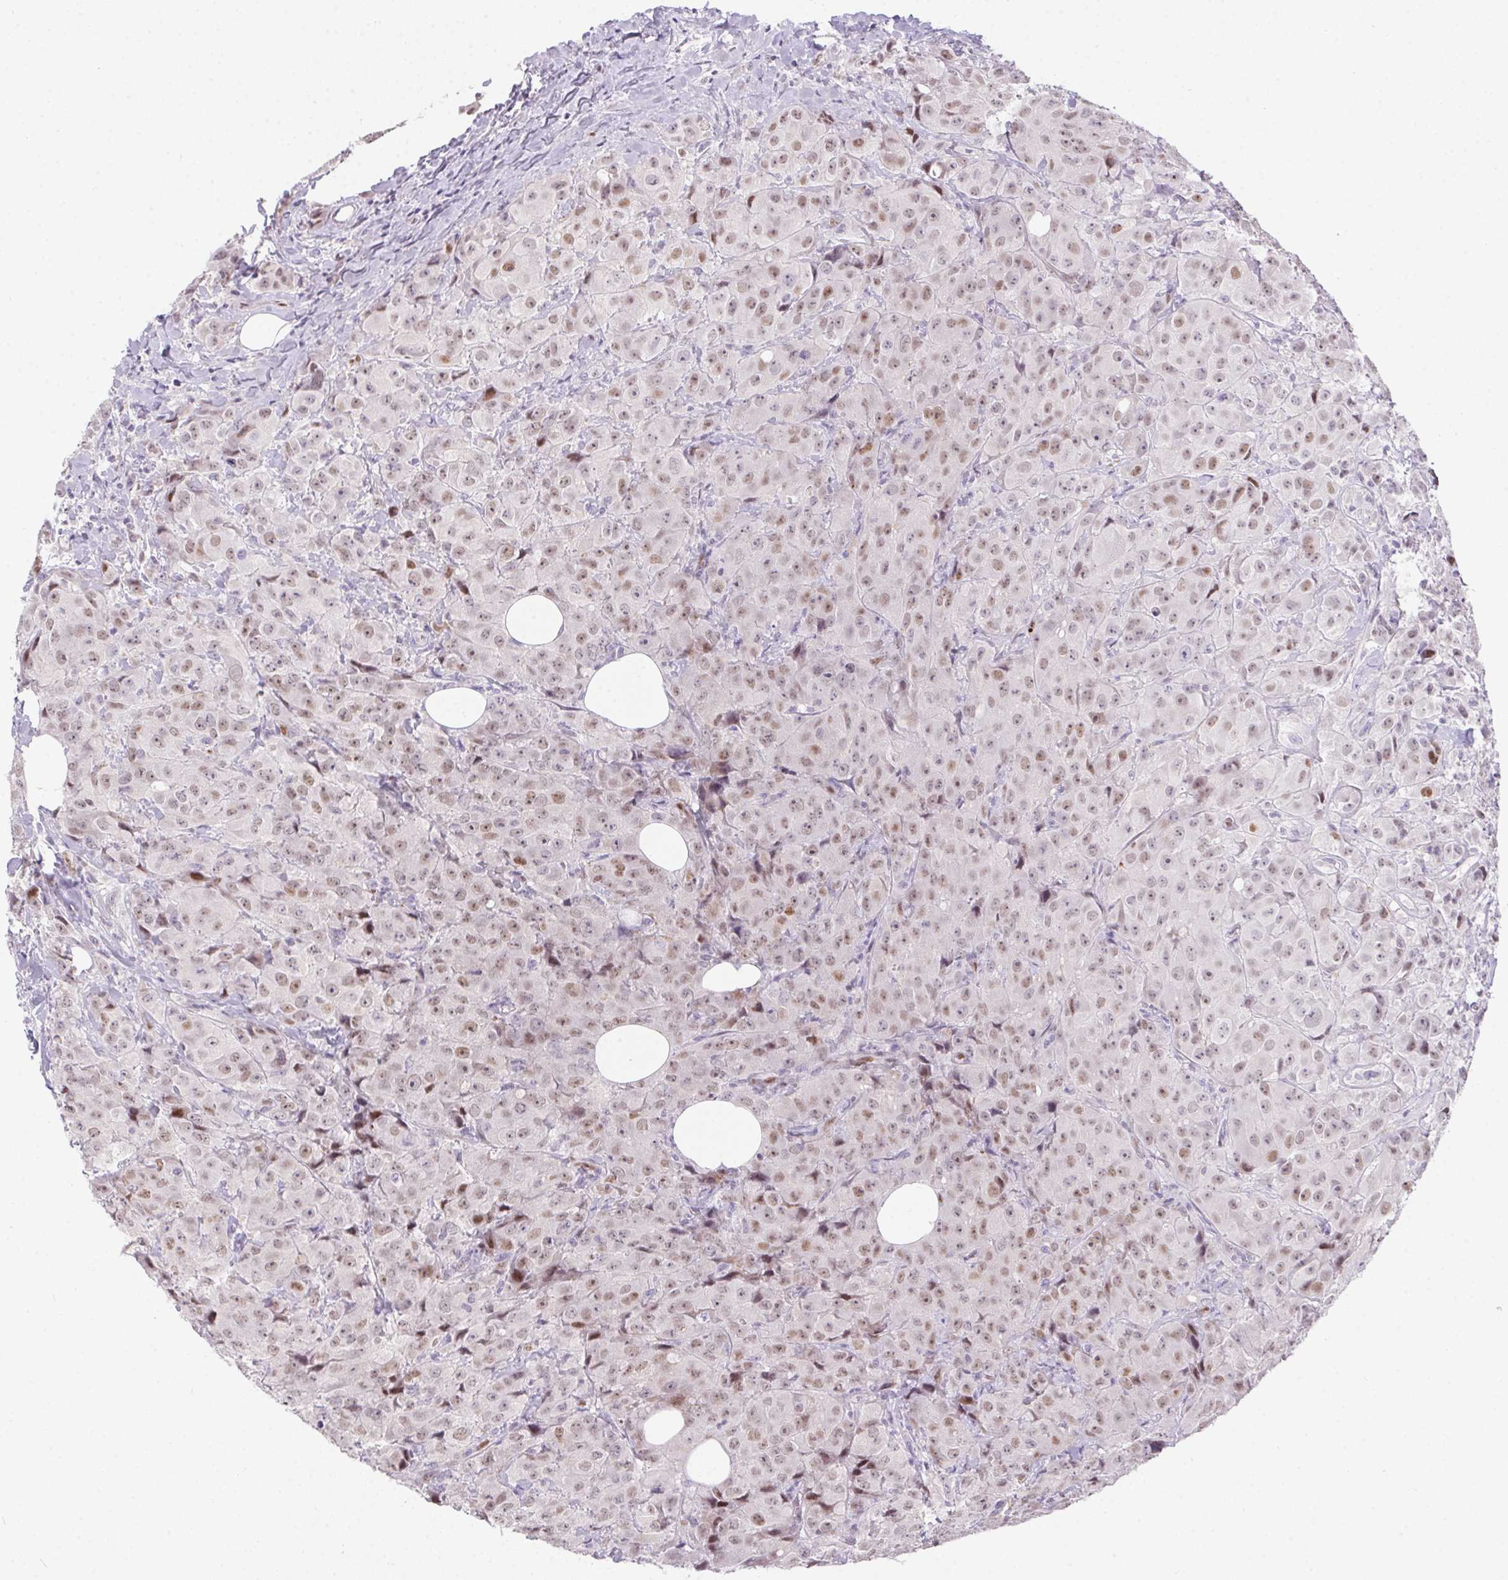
{"staining": {"intensity": "weak", "quantity": ">75%", "location": "nuclear"}, "tissue": "breast cancer", "cell_type": "Tumor cells", "image_type": "cancer", "snomed": [{"axis": "morphology", "description": "Normal tissue, NOS"}, {"axis": "morphology", "description": "Duct carcinoma"}, {"axis": "topography", "description": "Breast"}], "caption": "The image reveals immunohistochemical staining of breast invasive ductal carcinoma. There is weak nuclear positivity is appreciated in about >75% of tumor cells.", "gene": "SP9", "patient": {"sex": "female", "age": 43}}